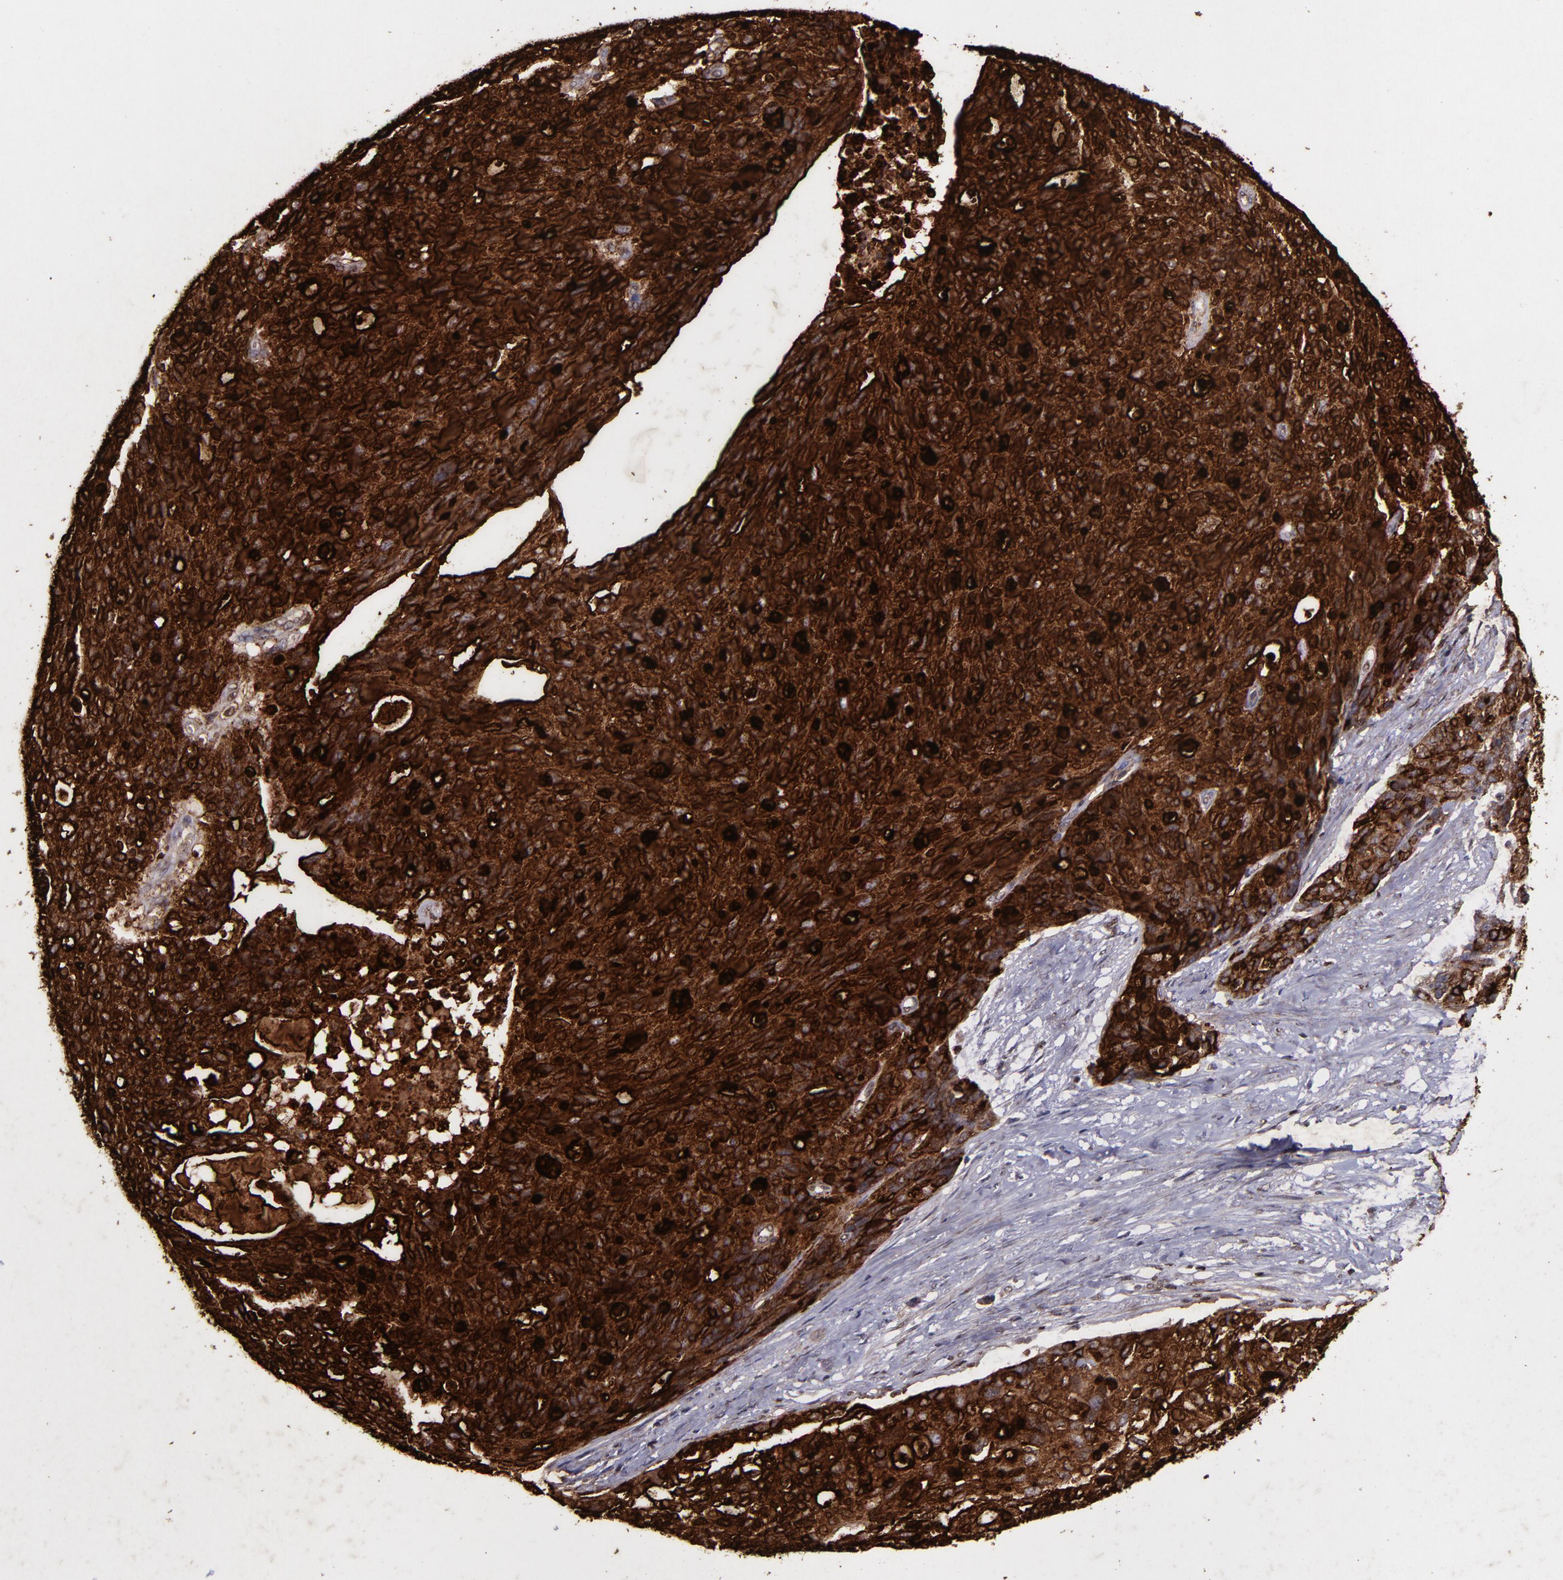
{"staining": {"intensity": "strong", "quantity": ">75%", "location": "cytoplasmic/membranous,nuclear"}, "tissue": "ovarian cancer", "cell_type": "Tumor cells", "image_type": "cancer", "snomed": [{"axis": "morphology", "description": "Carcinoma, endometroid"}, {"axis": "topography", "description": "Ovary"}], "caption": "Immunohistochemistry of endometroid carcinoma (ovarian) reveals high levels of strong cytoplasmic/membranous and nuclear staining in about >75% of tumor cells.", "gene": "MFGE8", "patient": {"sex": "female", "age": 60}}